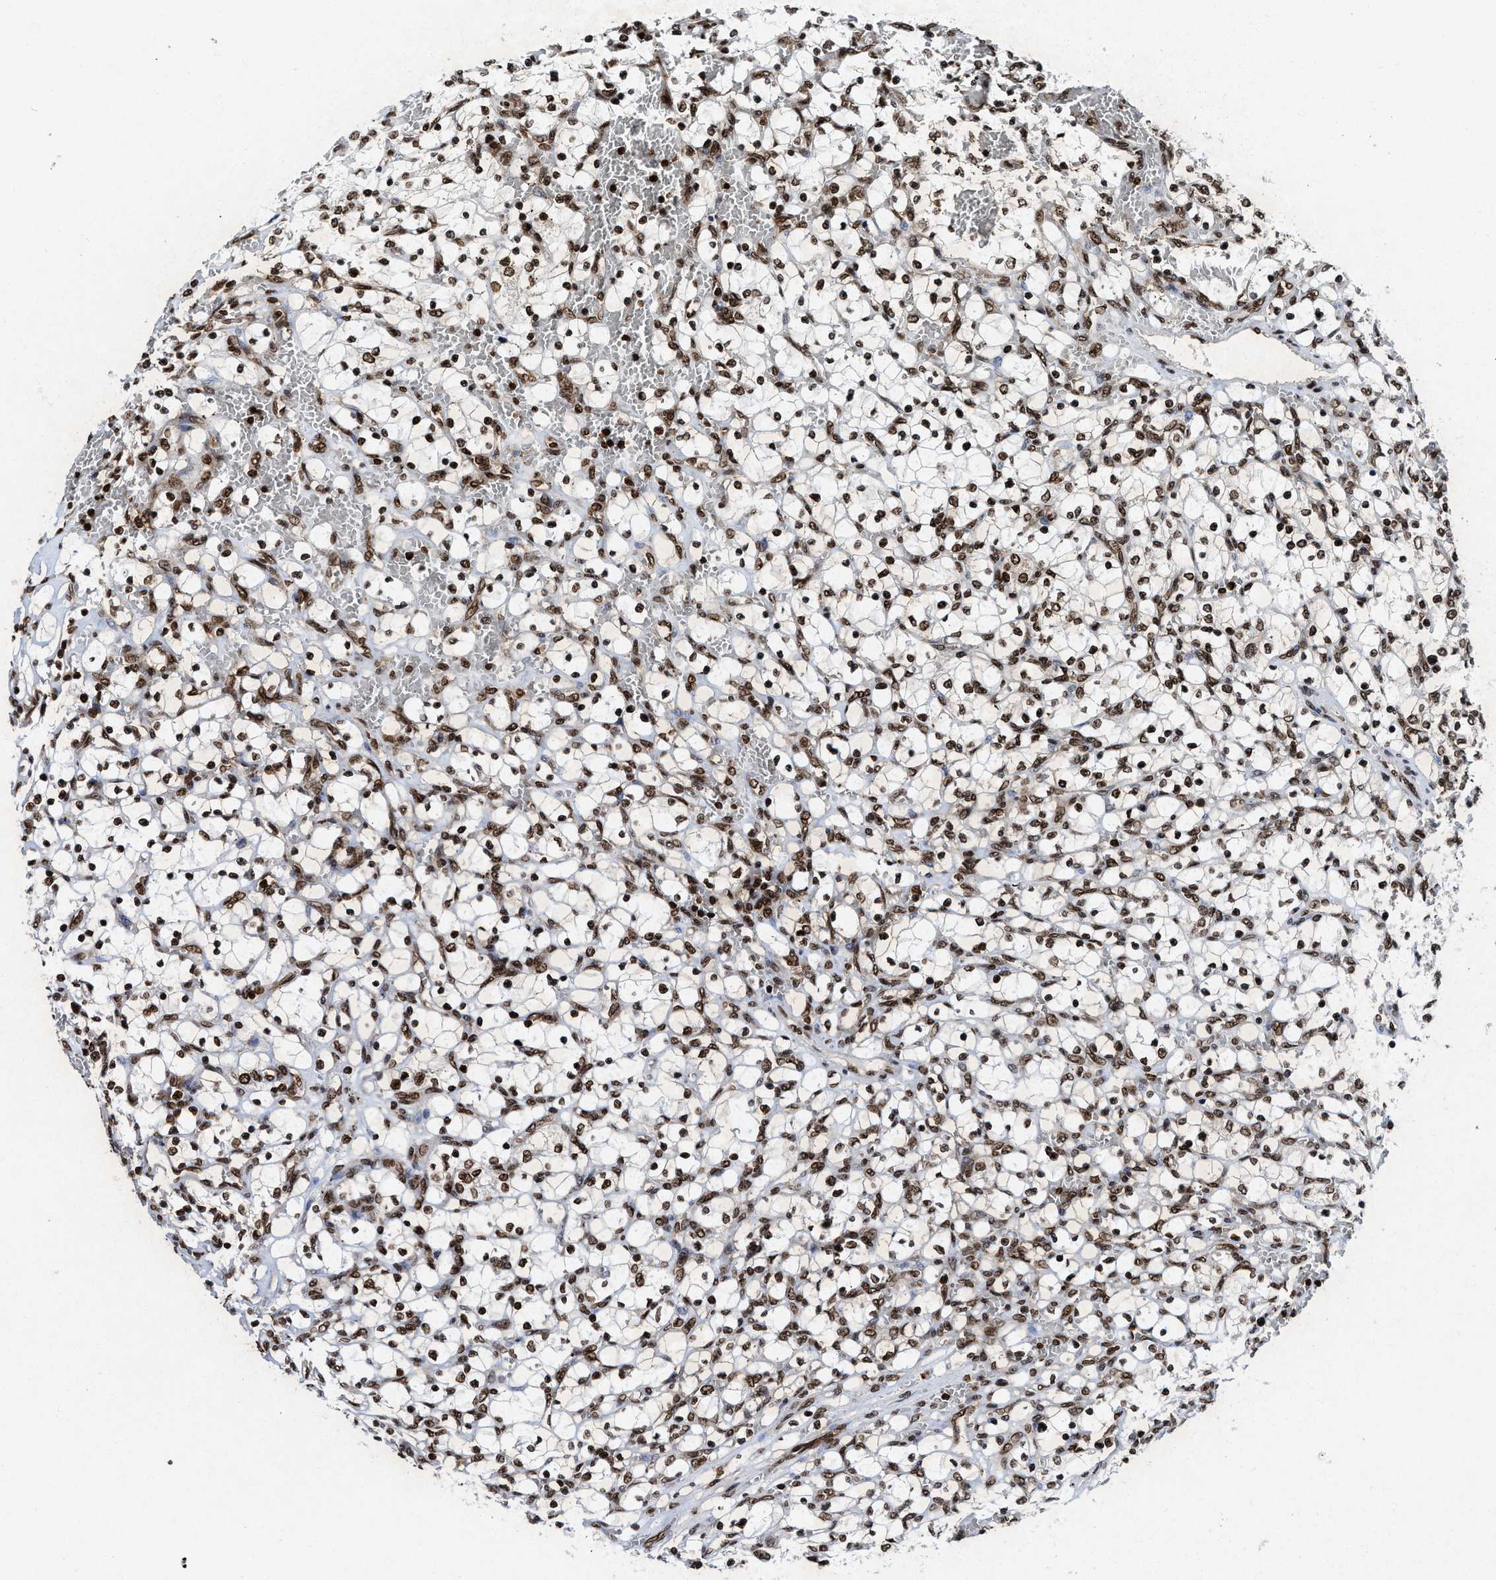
{"staining": {"intensity": "strong", "quantity": ">75%", "location": "nuclear"}, "tissue": "renal cancer", "cell_type": "Tumor cells", "image_type": "cancer", "snomed": [{"axis": "morphology", "description": "Adenocarcinoma, NOS"}, {"axis": "topography", "description": "Kidney"}], "caption": "A high-resolution photomicrograph shows immunohistochemistry (IHC) staining of renal cancer, which displays strong nuclear positivity in approximately >75% of tumor cells.", "gene": "ALYREF", "patient": {"sex": "female", "age": 69}}